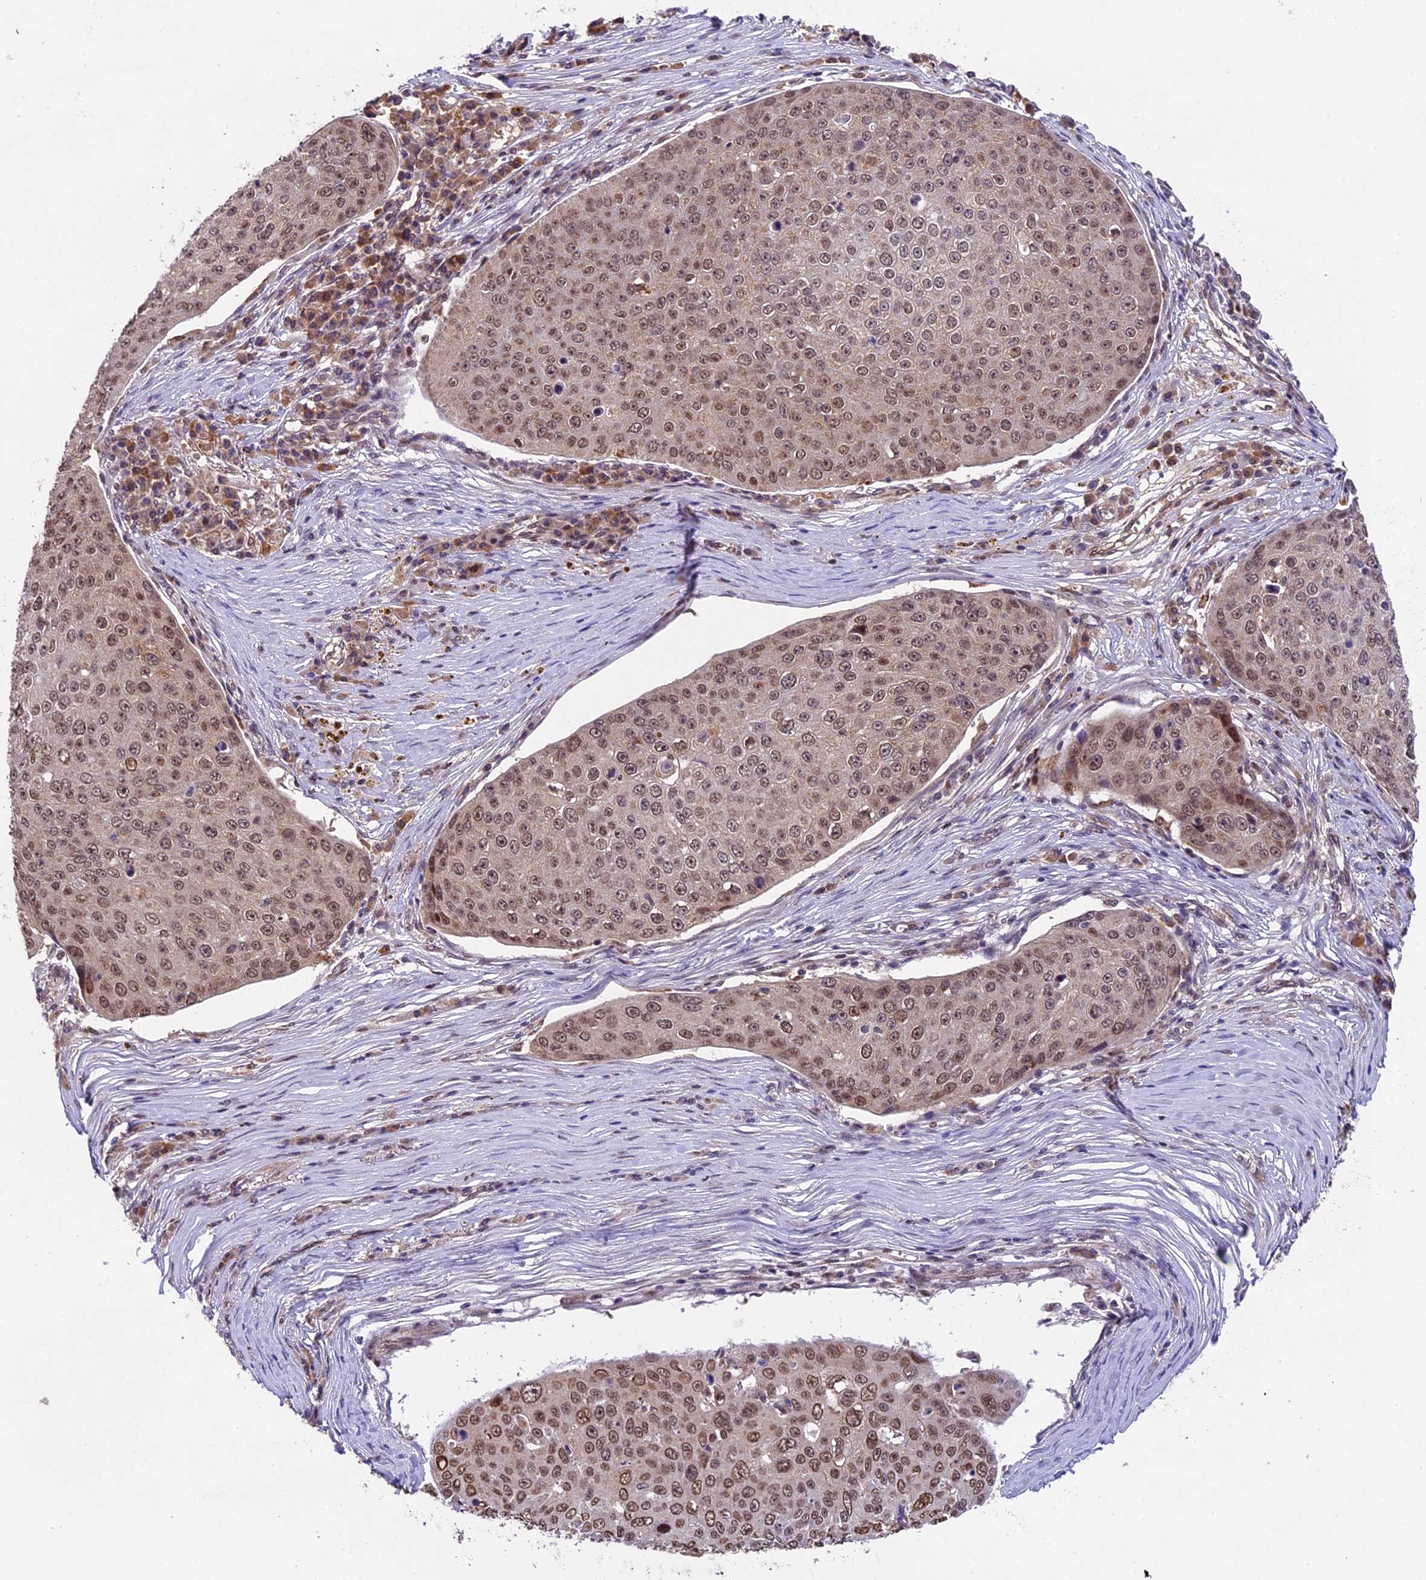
{"staining": {"intensity": "moderate", "quantity": ">75%", "location": "nuclear"}, "tissue": "skin cancer", "cell_type": "Tumor cells", "image_type": "cancer", "snomed": [{"axis": "morphology", "description": "Squamous cell carcinoma, NOS"}, {"axis": "topography", "description": "Skin"}], "caption": "Moderate nuclear protein staining is appreciated in about >75% of tumor cells in skin squamous cell carcinoma.", "gene": "CCSER1", "patient": {"sex": "male", "age": 71}}